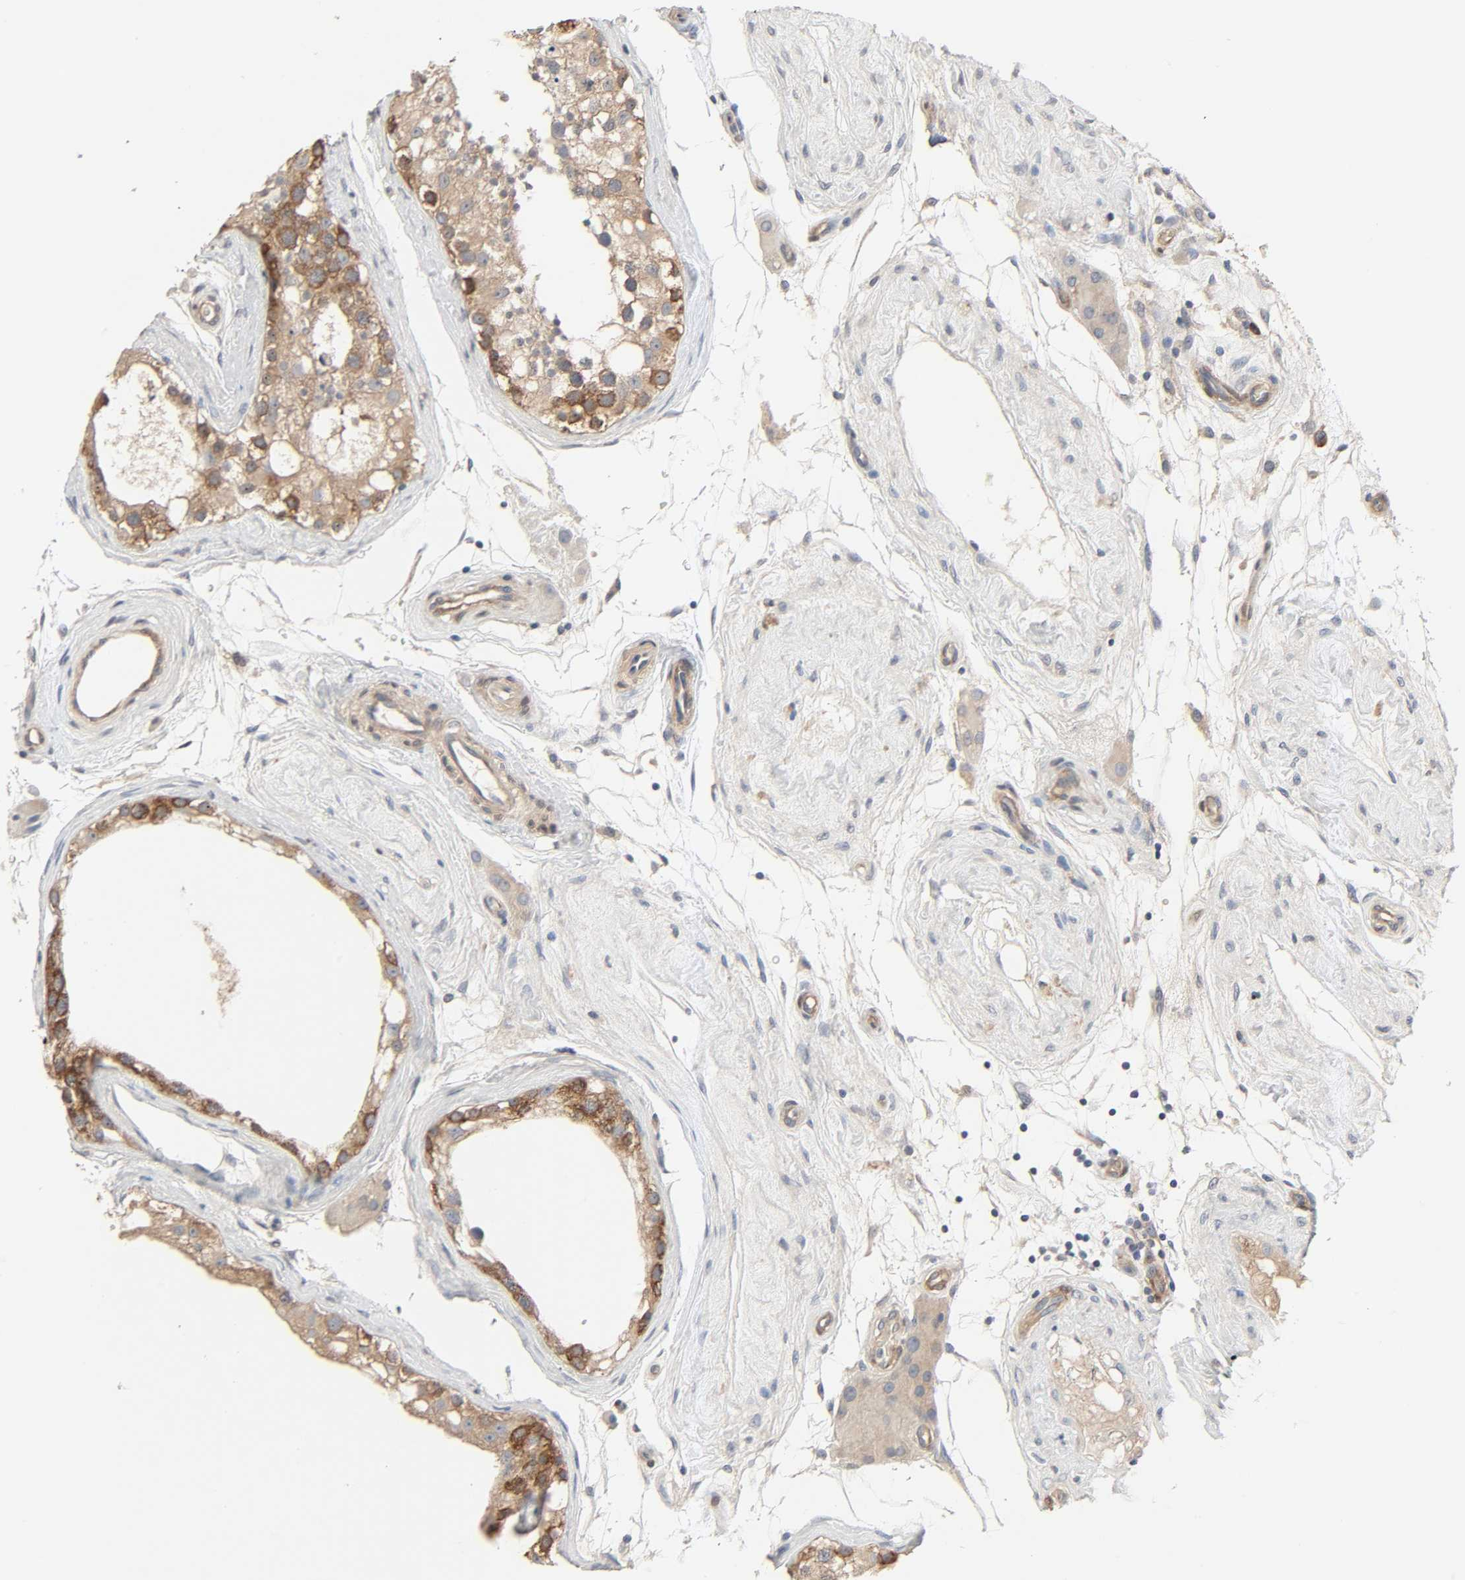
{"staining": {"intensity": "moderate", "quantity": "25%-75%", "location": "cytoplasmic/membranous"}, "tissue": "testis", "cell_type": "Cells in seminiferous ducts", "image_type": "normal", "snomed": [{"axis": "morphology", "description": "Normal tissue, NOS"}, {"axis": "topography", "description": "Testis"}], "caption": "Brown immunohistochemical staining in unremarkable human testis exhibits moderate cytoplasmic/membranous staining in about 25%-75% of cells in seminiferous ducts.", "gene": "PTK2", "patient": {"sex": "male", "age": 68}}